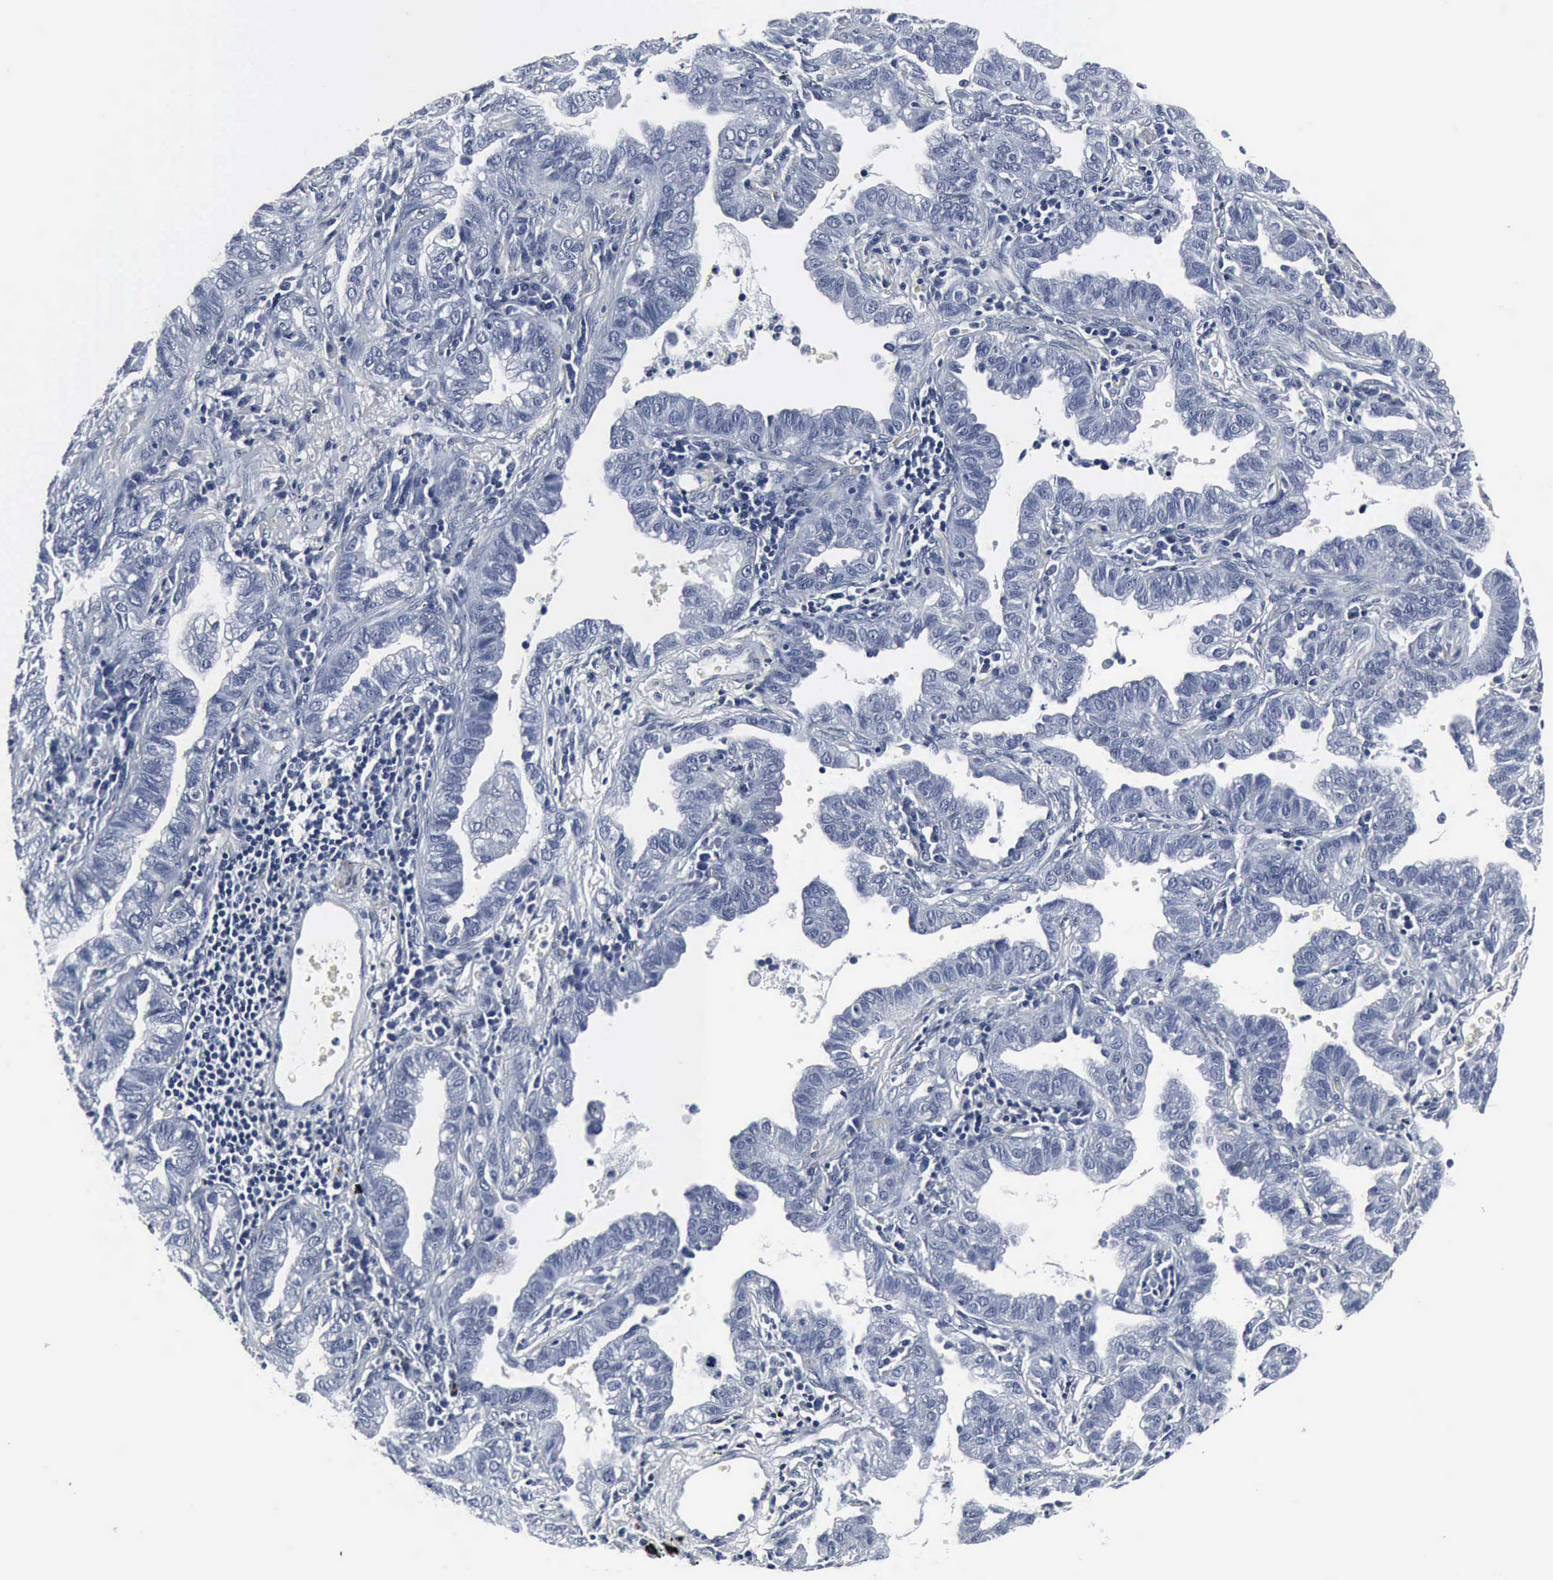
{"staining": {"intensity": "negative", "quantity": "none", "location": "none"}, "tissue": "lung cancer", "cell_type": "Tumor cells", "image_type": "cancer", "snomed": [{"axis": "morphology", "description": "Adenocarcinoma, NOS"}, {"axis": "topography", "description": "Lung"}], "caption": "Tumor cells show no significant expression in lung cancer.", "gene": "SNAP25", "patient": {"sex": "female", "age": 50}}